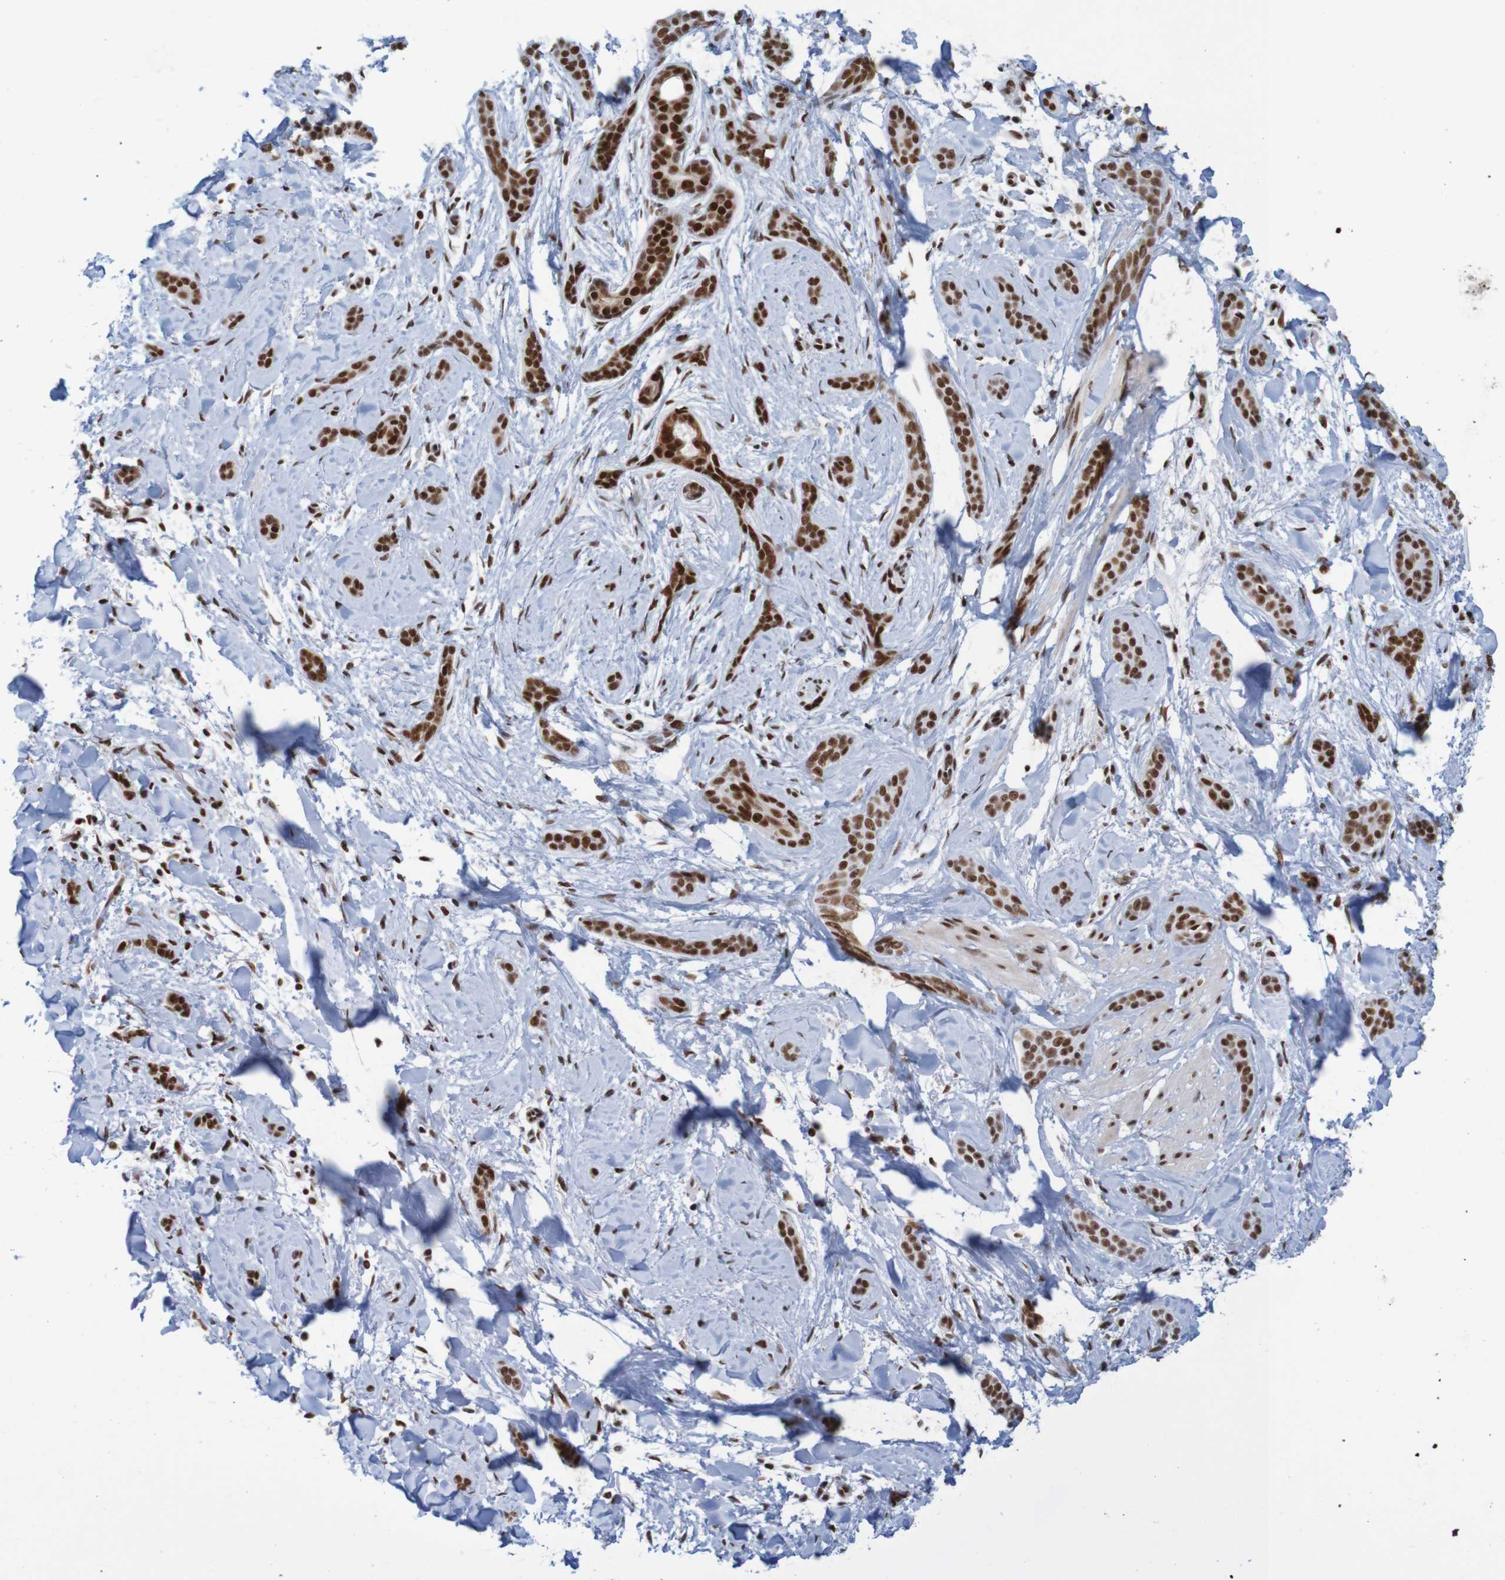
{"staining": {"intensity": "strong", "quantity": ">75%", "location": "nuclear"}, "tissue": "skin cancer", "cell_type": "Tumor cells", "image_type": "cancer", "snomed": [{"axis": "morphology", "description": "Basal cell carcinoma"}, {"axis": "morphology", "description": "Adnexal tumor, benign"}, {"axis": "topography", "description": "Skin"}], "caption": "Immunohistochemistry (DAB) staining of skin cancer demonstrates strong nuclear protein expression in approximately >75% of tumor cells.", "gene": "THRAP3", "patient": {"sex": "female", "age": 42}}